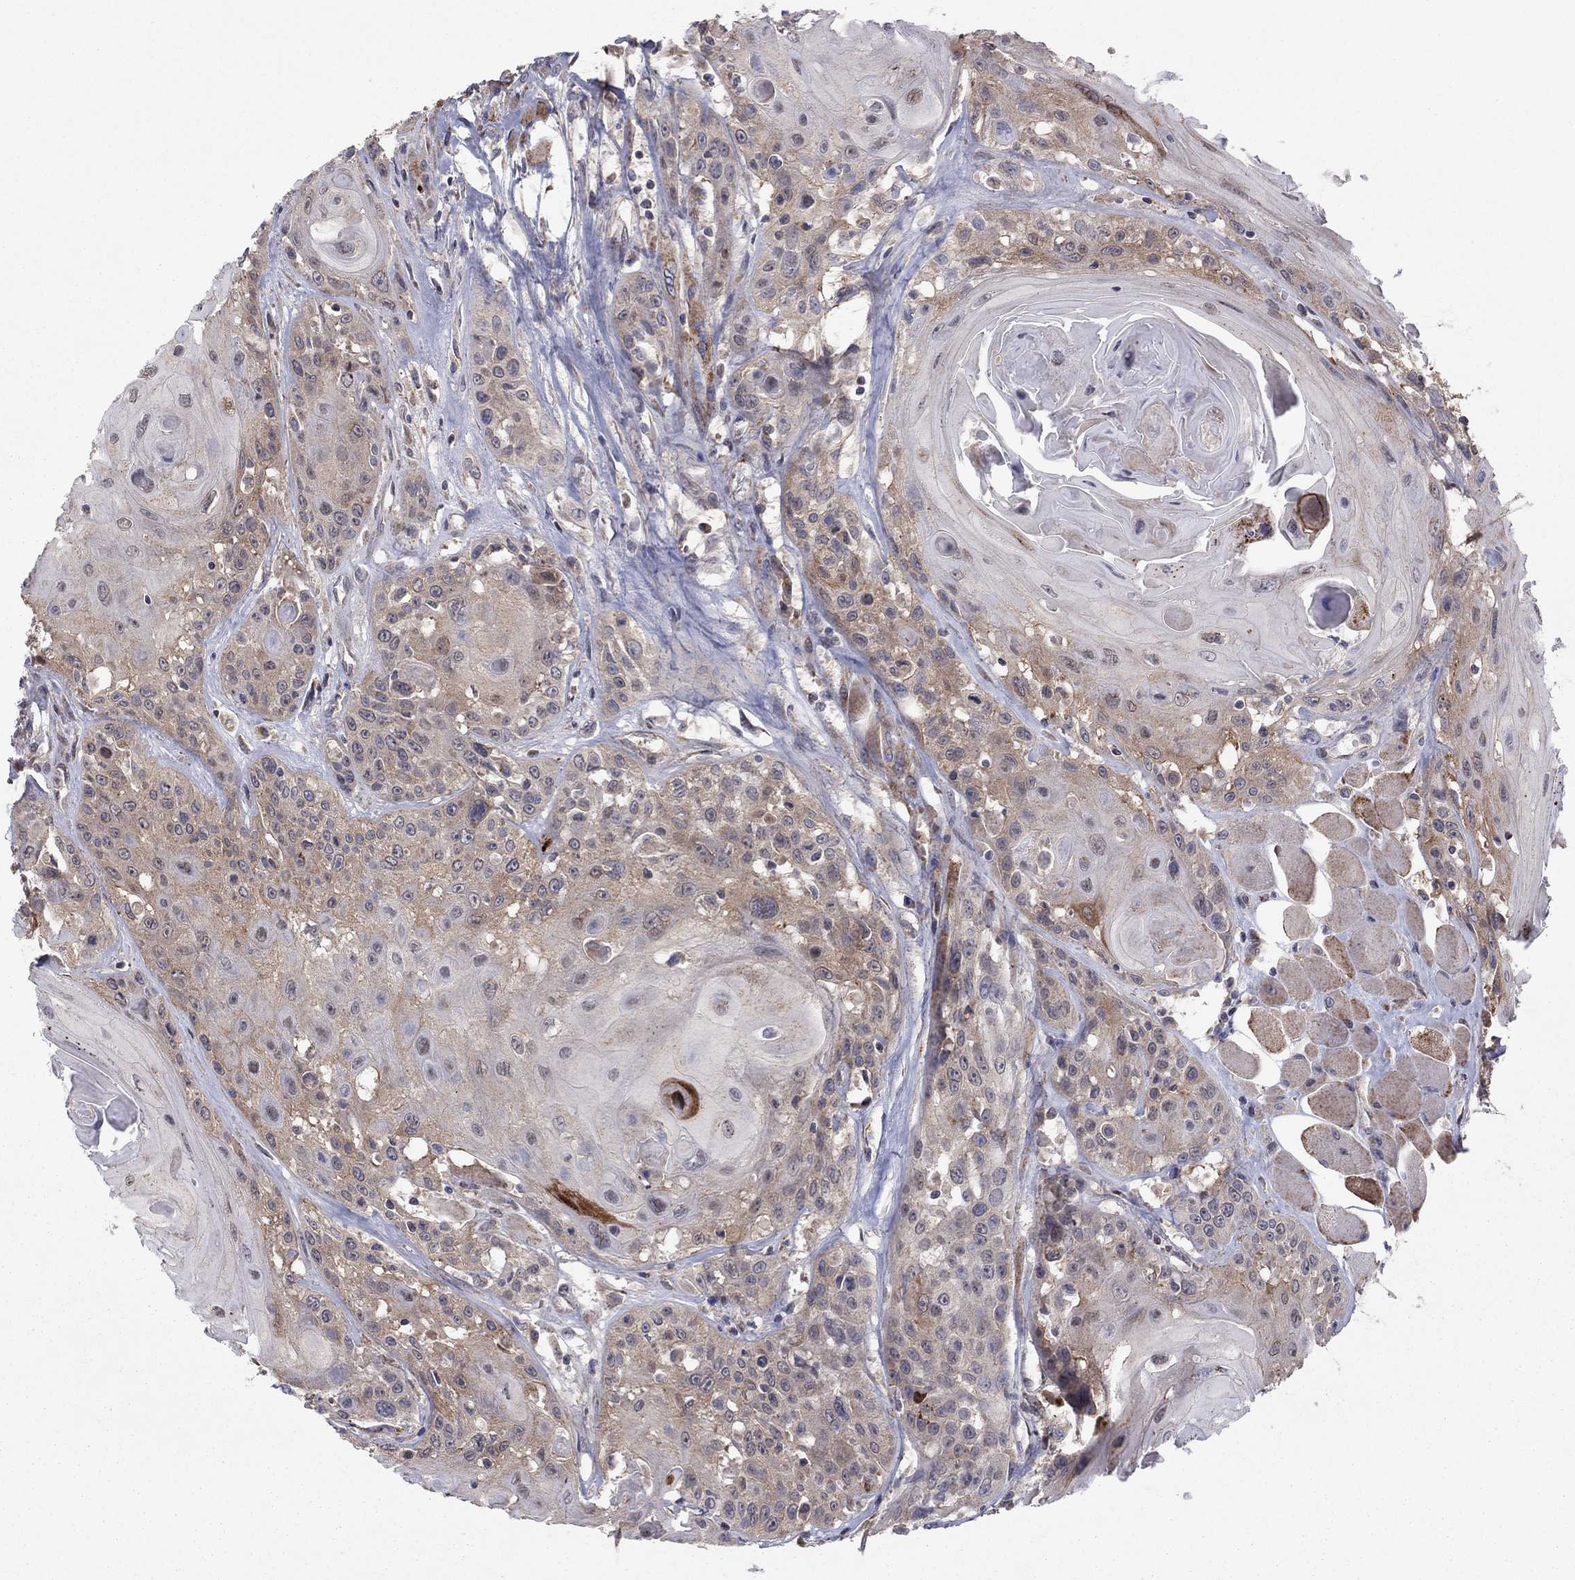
{"staining": {"intensity": "weak", "quantity": "<25%", "location": "cytoplasmic/membranous"}, "tissue": "head and neck cancer", "cell_type": "Tumor cells", "image_type": "cancer", "snomed": [{"axis": "morphology", "description": "Squamous cell carcinoma, NOS"}, {"axis": "topography", "description": "Head-Neck"}], "caption": "An IHC image of head and neck cancer is shown. There is no staining in tumor cells of head and neck cancer.", "gene": "CRACDL", "patient": {"sex": "female", "age": 59}}